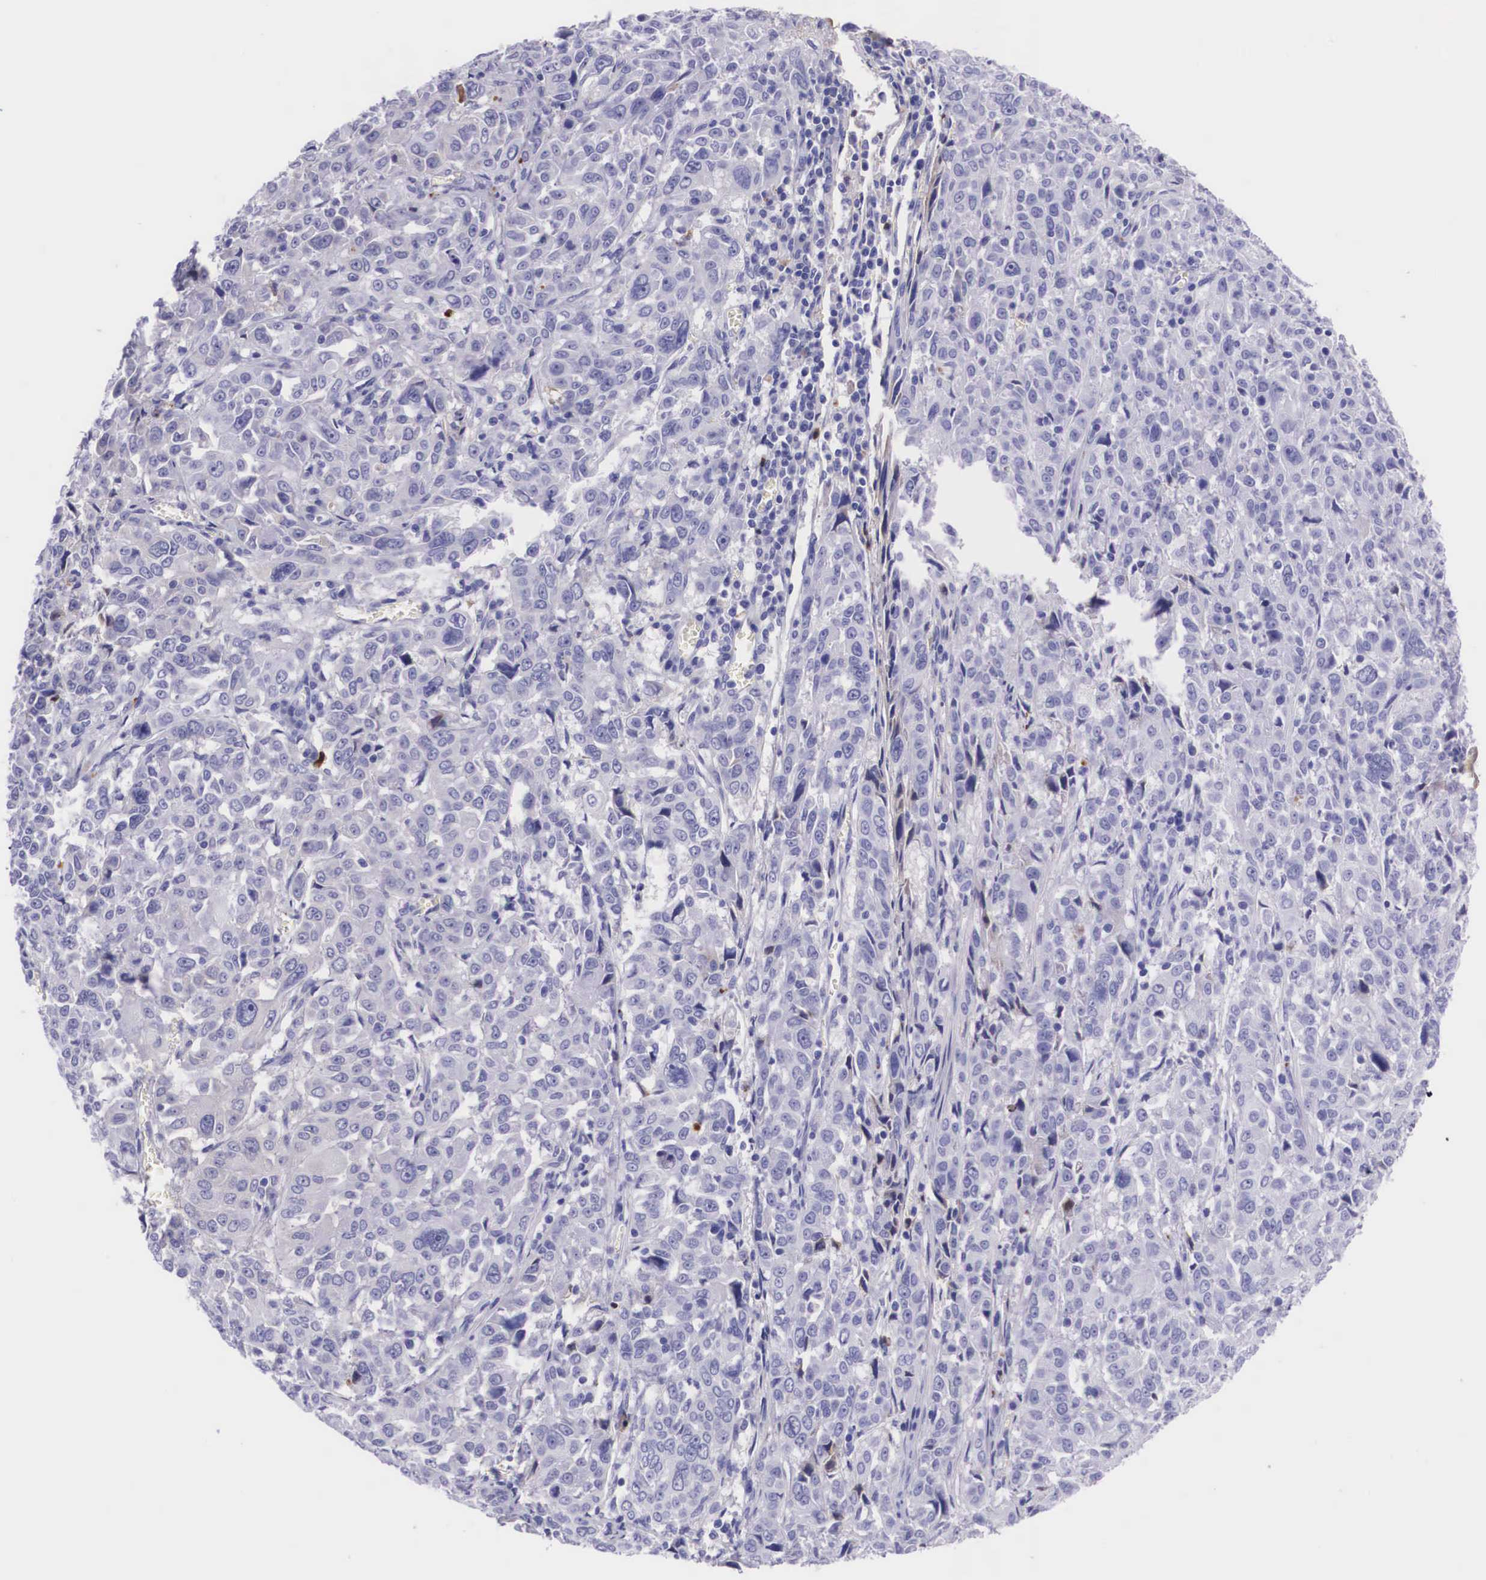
{"staining": {"intensity": "weak", "quantity": "<25%", "location": "cytoplasmic/membranous"}, "tissue": "pancreatic cancer", "cell_type": "Tumor cells", "image_type": "cancer", "snomed": [{"axis": "morphology", "description": "Adenocarcinoma, NOS"}, {"axis": "topography", "description": "Pancreas"}], "caption": "Immunohistochemical staining of pancreatic adenocarcinoma displays no significant positivity in tumor cells.", "gene": "PLG", "patient": {"sex": "female", "age": 52}}